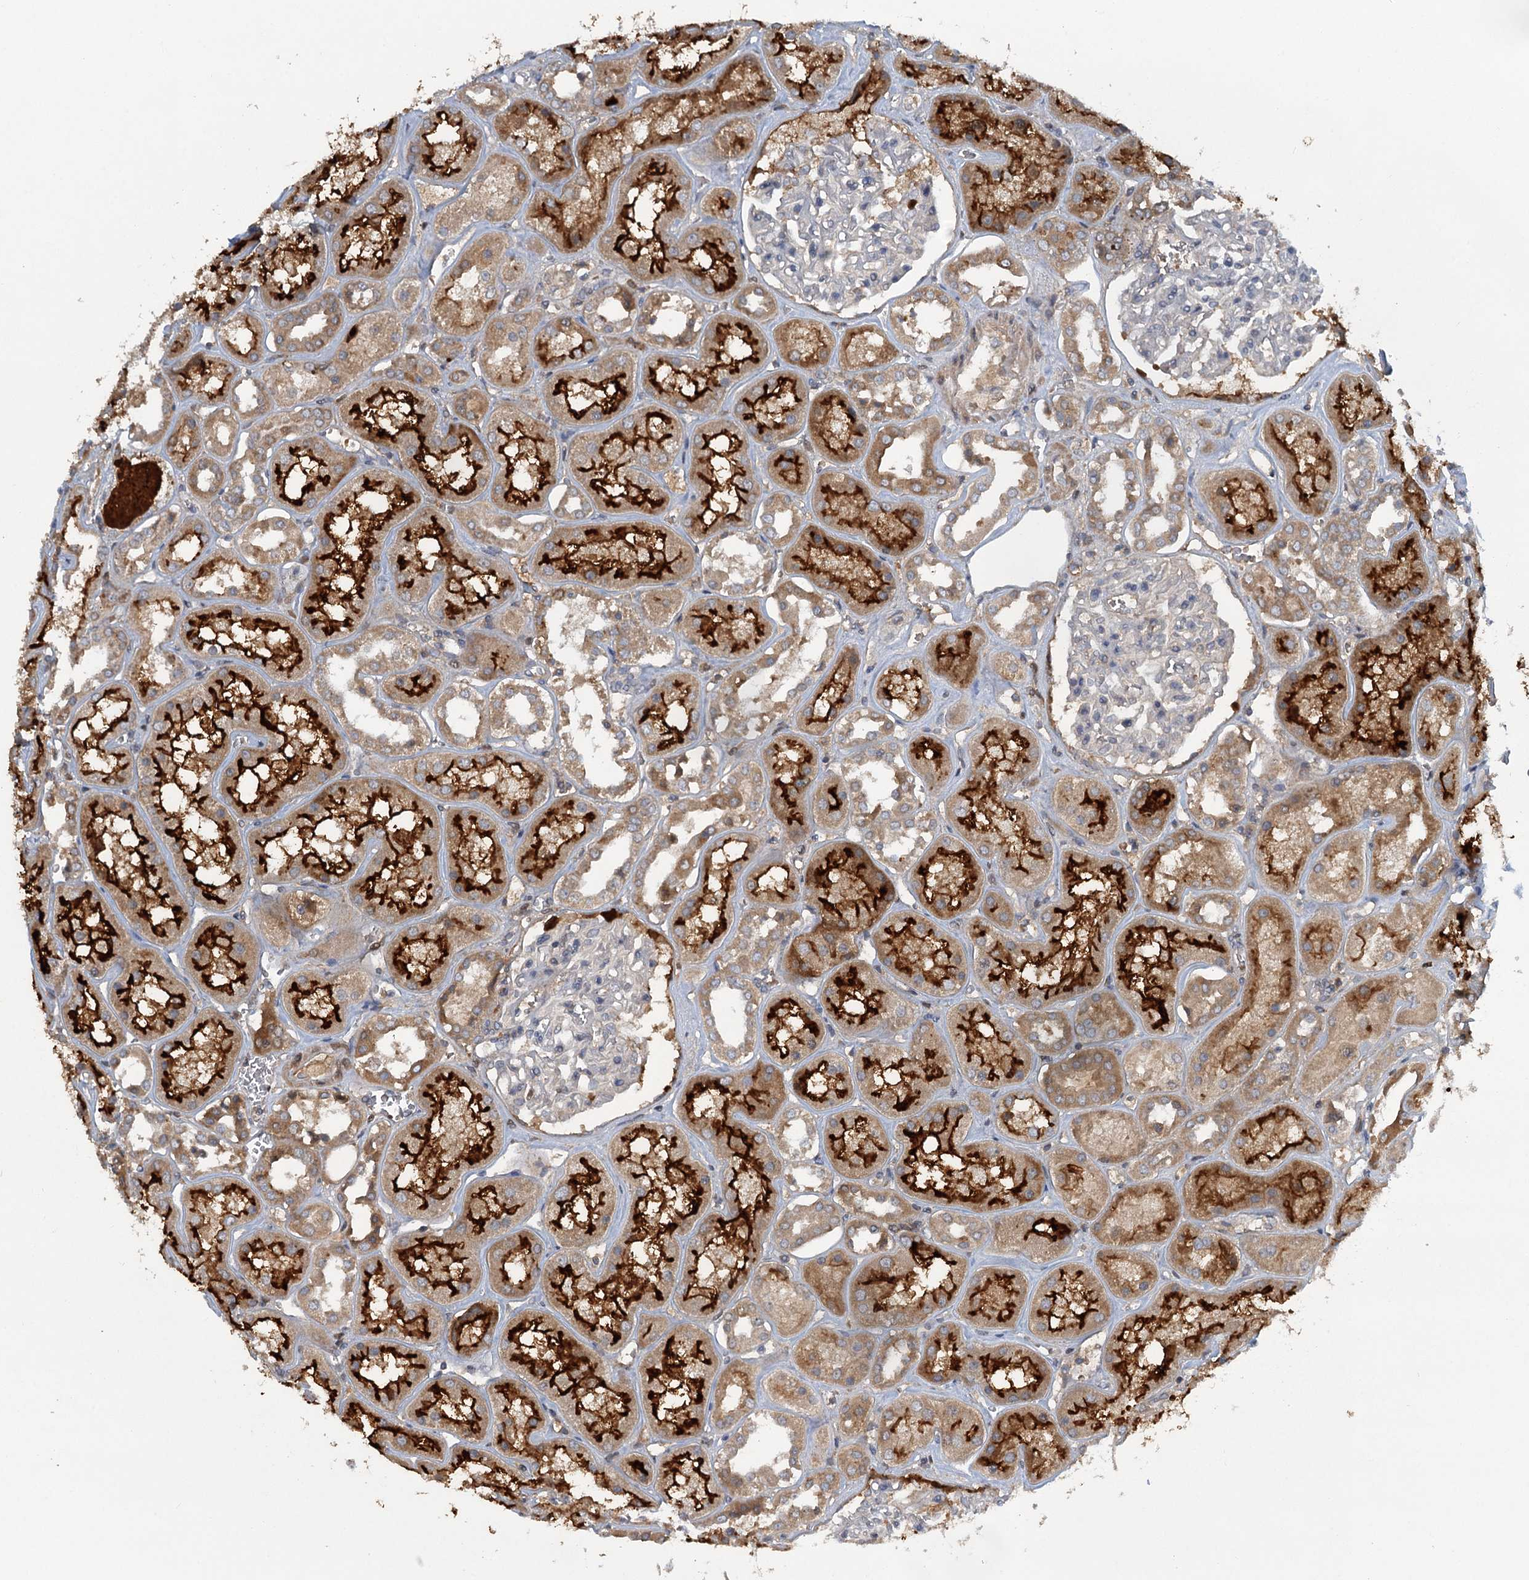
{"staining": {"intensity": "negative", "quantity": "none", "location": "none"}, "tissue": "kidney", "cell_type": "Cells in glomeruli", "image_type": "normal", "snomed": [{"axis": "morphology", "description": "Normal tissue, NOS"}, {"axis": "topography", "description": "Kidney"}], "caption": "High power microscopy micrograph of an immunohistochemistry (IHC) photomicrograph of unremarkable kidney, revealing no significant staining in cells in glomeruli.", "gene": "PYROXD2", "patient": {"sex": "male", "age": 70}}